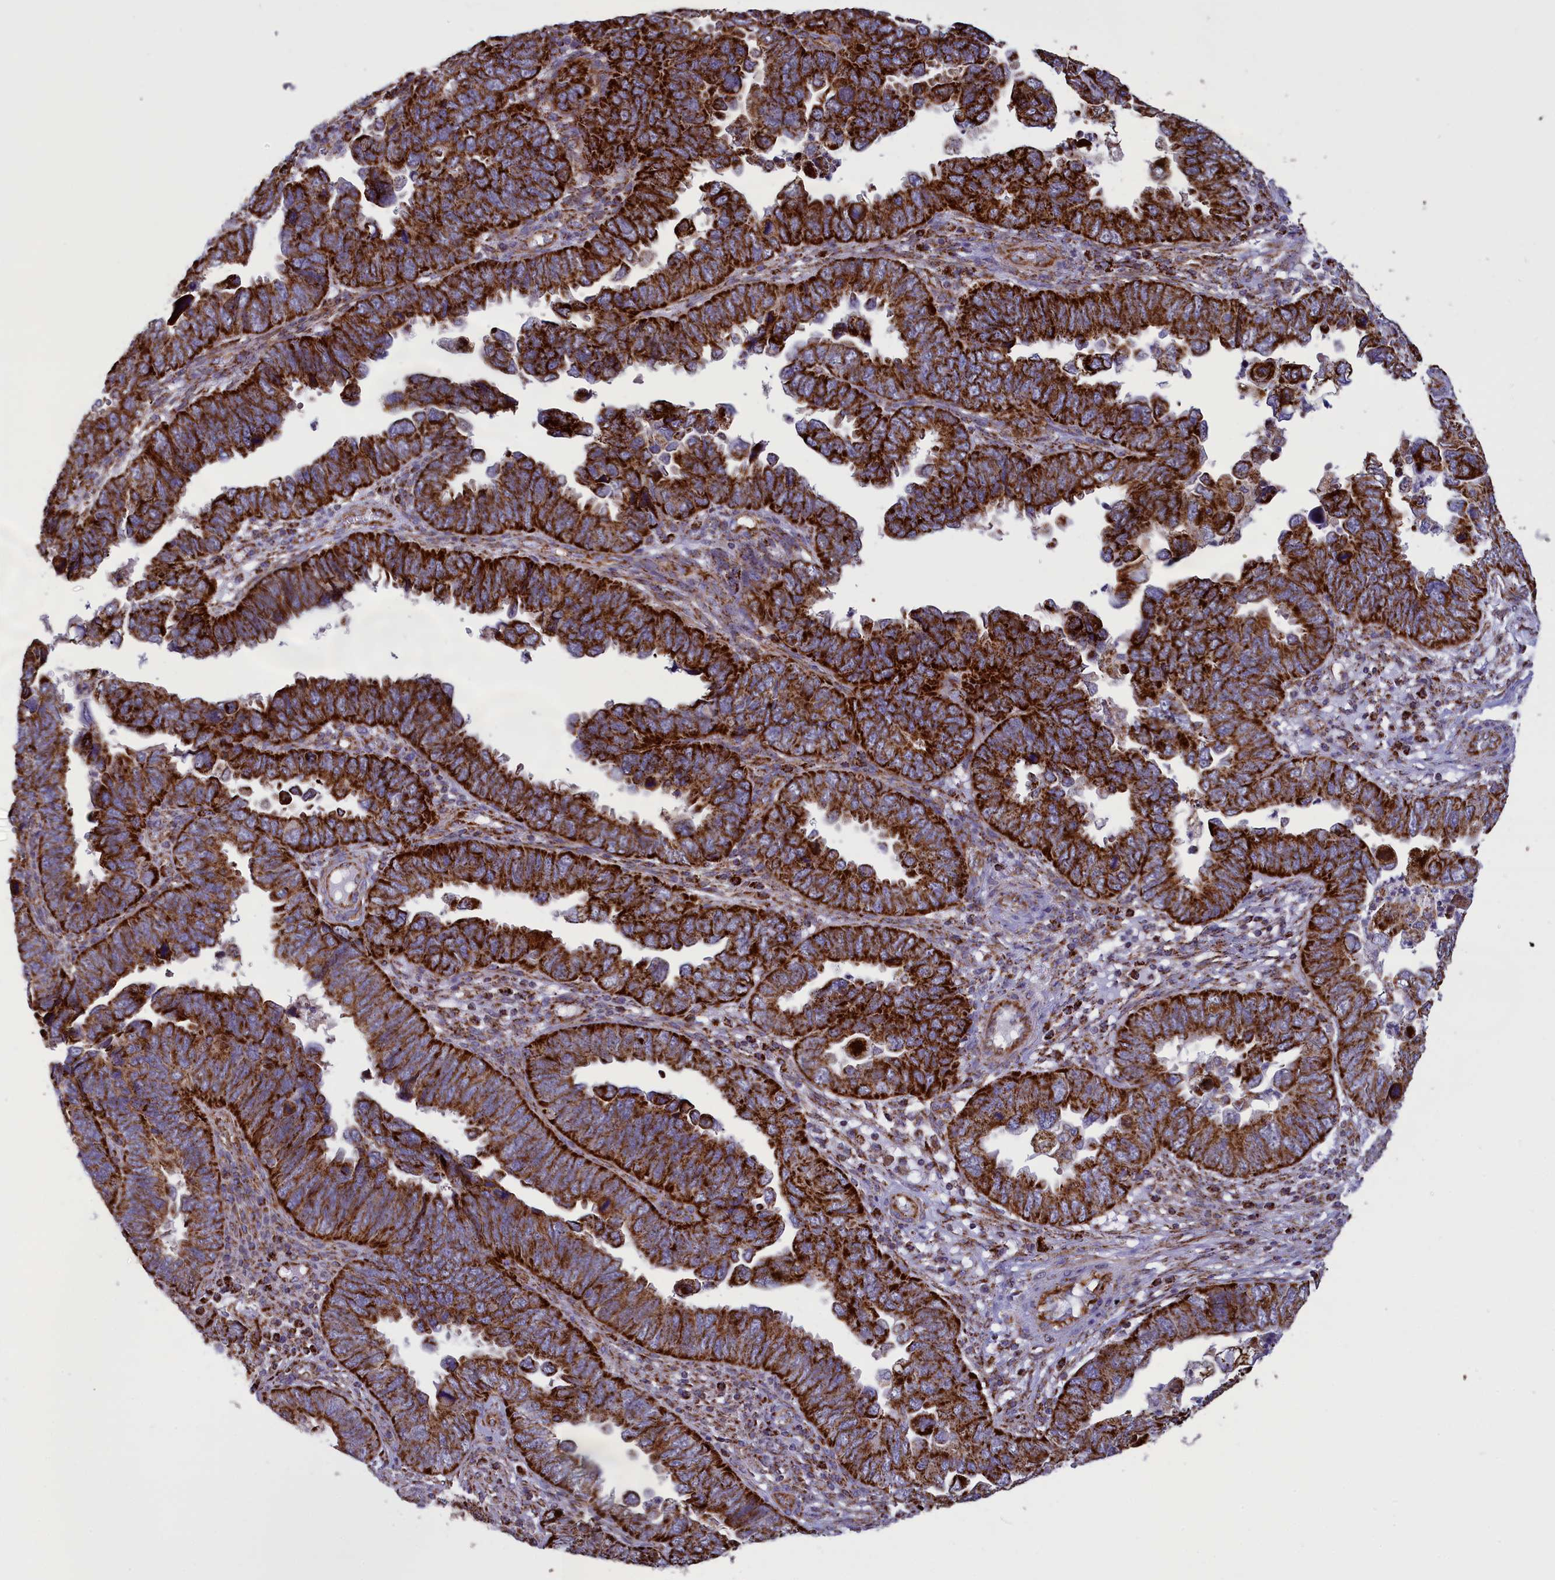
{"staining": {"intensity": "strong", "quantity": ">75%", "location": "cytoplasmic/membranous"}, "tissue": "endometrial cancer", "cell_type": "Tumor cells", "image_type": "cancer", "snomed": [{"axis": "morphology", "description": "Adenocarcinoma, NOS"}, {"axis": "topography", "description": "Endometrium"}], "caption": "Protein expression analysis of human endometrial cancer (adenocarcinoma) reveals strong cytoplasmic/membranous staining in about >75% of tumor cells. (brown staining indicates protein expression, while blue staining denotes nuclei).", "gene": "ISOC2", "patient": {"sex": "female", "age": 79}}